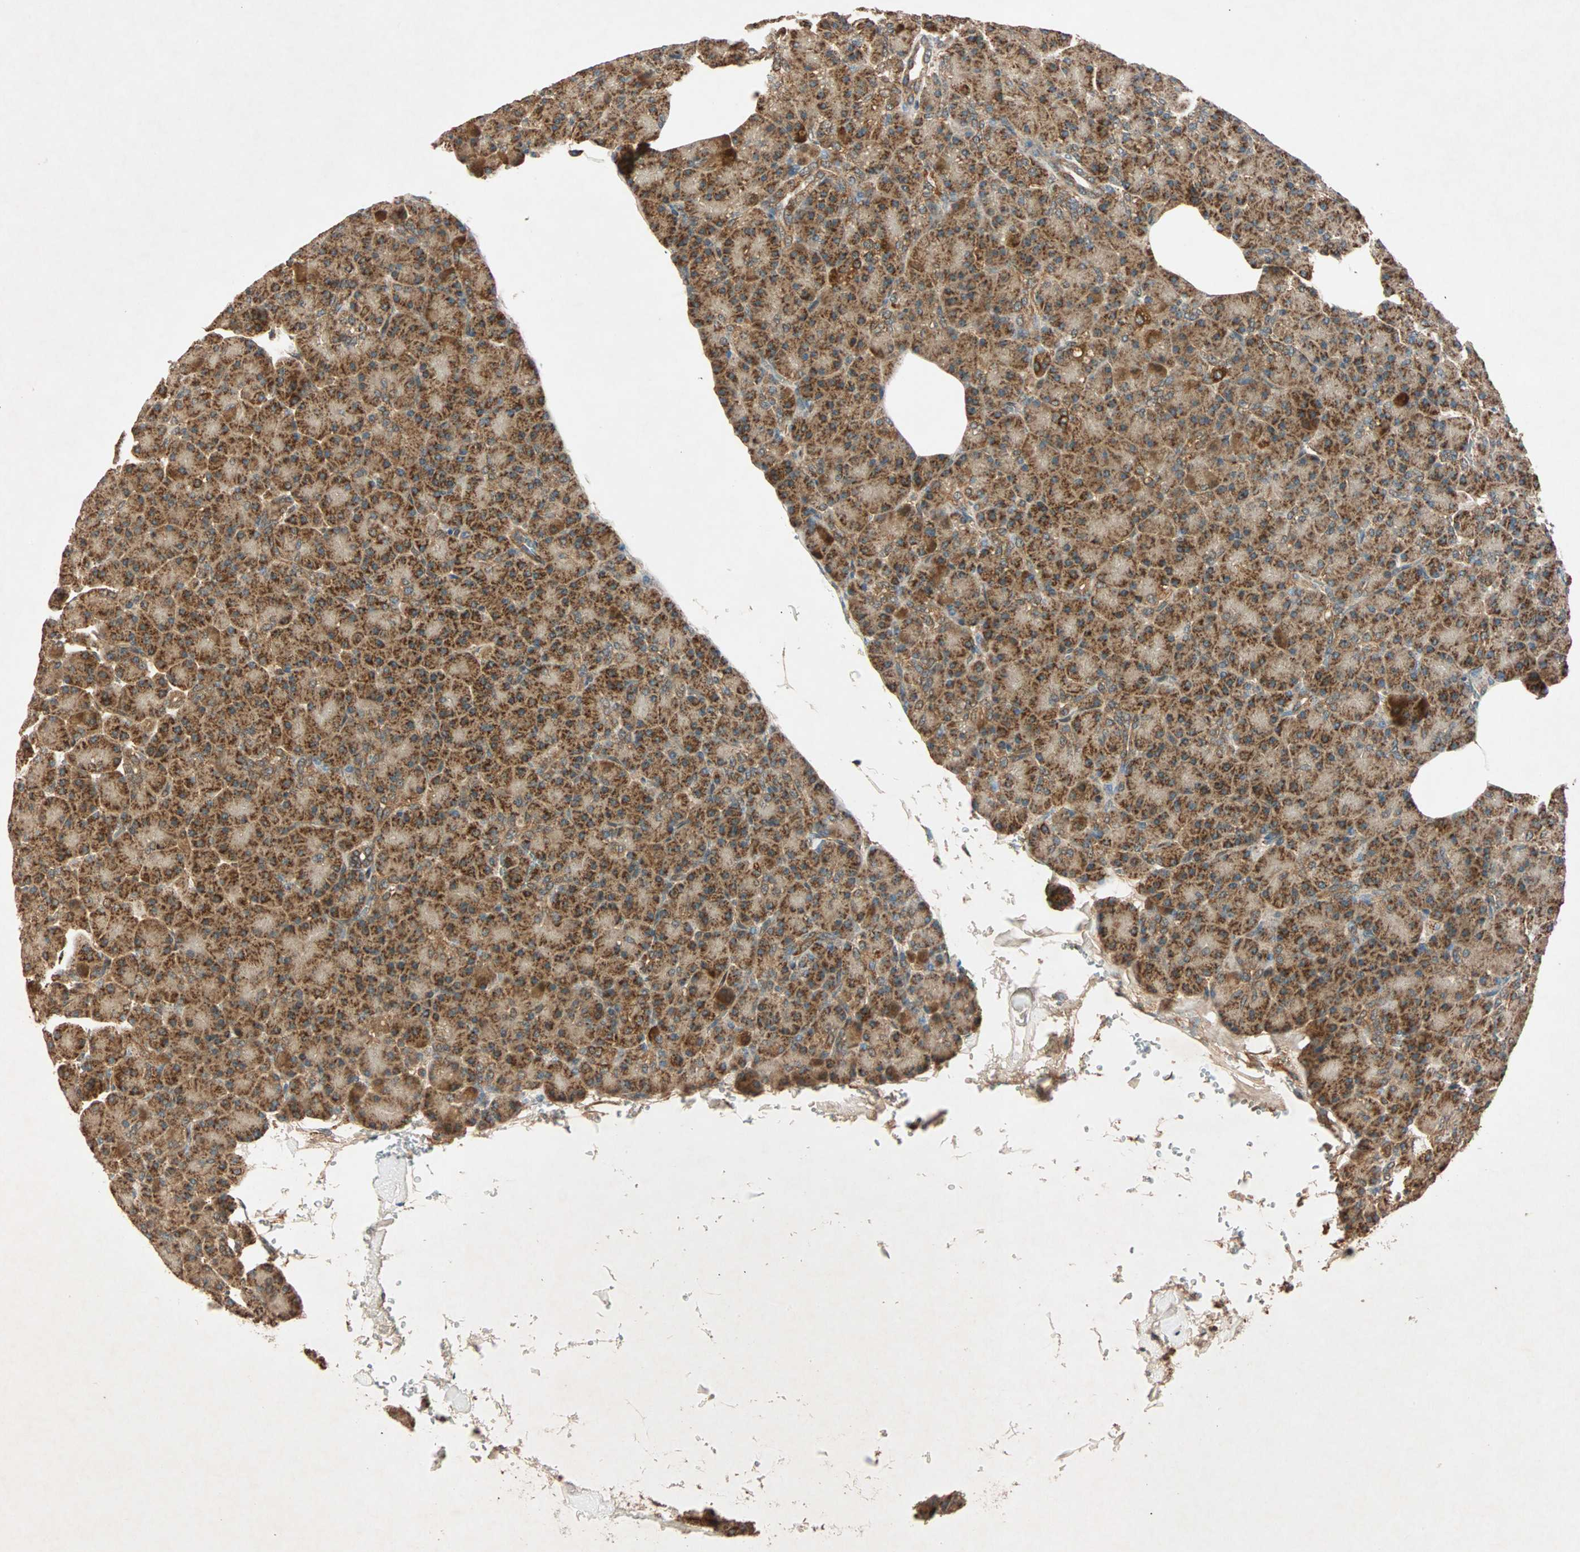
{"staining": {"intensity": "strong", "quantity": ">75%", "location": "cytoplasmic/membranous"}, "tissue": "pancreas", "cell_type": "Exocrine glandular cells", "image_type": "normal", "snomed": [{"axis": "morphology", "description": "Normal tissue, NOS"}, {"axis": "topography", "description": "Pancreas"}], "caption": "An IHC micrograph of unremarkable tissue is shown. Protein staining in brown labels strong cytoplasmic/membranous positivity in pancreas within exocrine glandular cells. Using DAB (3,3'-diaminobenzidine) (brown) and hematoxylin (blue) stains, captured at high magnification using brightfield microscopy.", "gene": "MAPK1", "patient": {"sex": "female", "age": 43}}